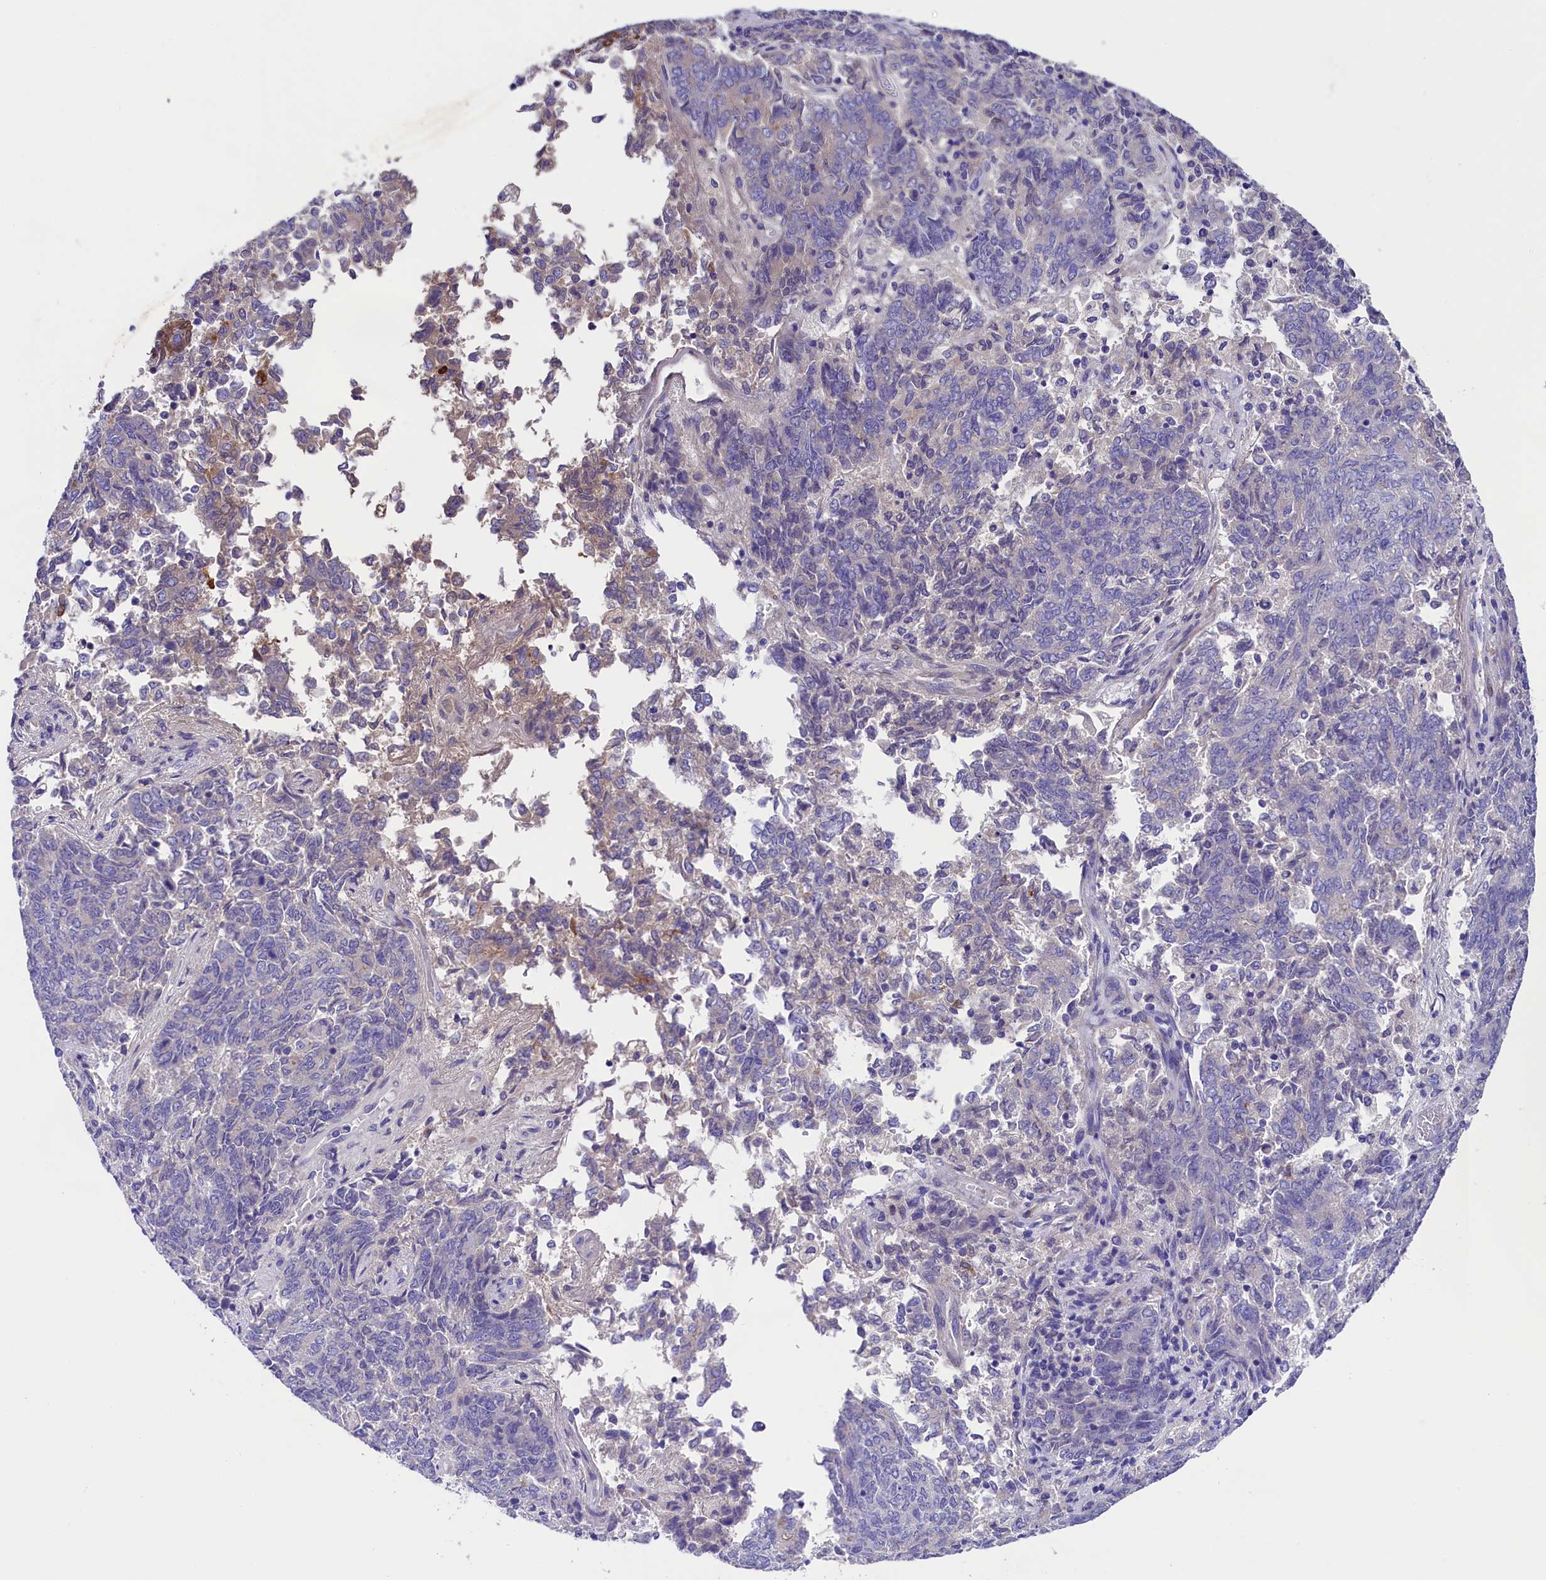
{"staining": {"intensity": "moderate", "quantity": "<25%", "location": "cytoplasmic/membranous"}, "tissue": "endometrial cancer", "cell_type": "Tumor cells", "image_type": "cancer", "snomed": [{"axis": "morphology", "description": "Adenocarcinoma, NOS"}, {"axis": "topography", "description": "Endometrium"}], "caption": "An immunohistochemistry image of tumor tissue is shown. Protein staining in brown shows moderate cytoplasmic/membranous positivity in adenocarcinoma (endometrial) within tumor cells.", "gene": "SOD3", "patient": {"sex": "female", "age": 80}}